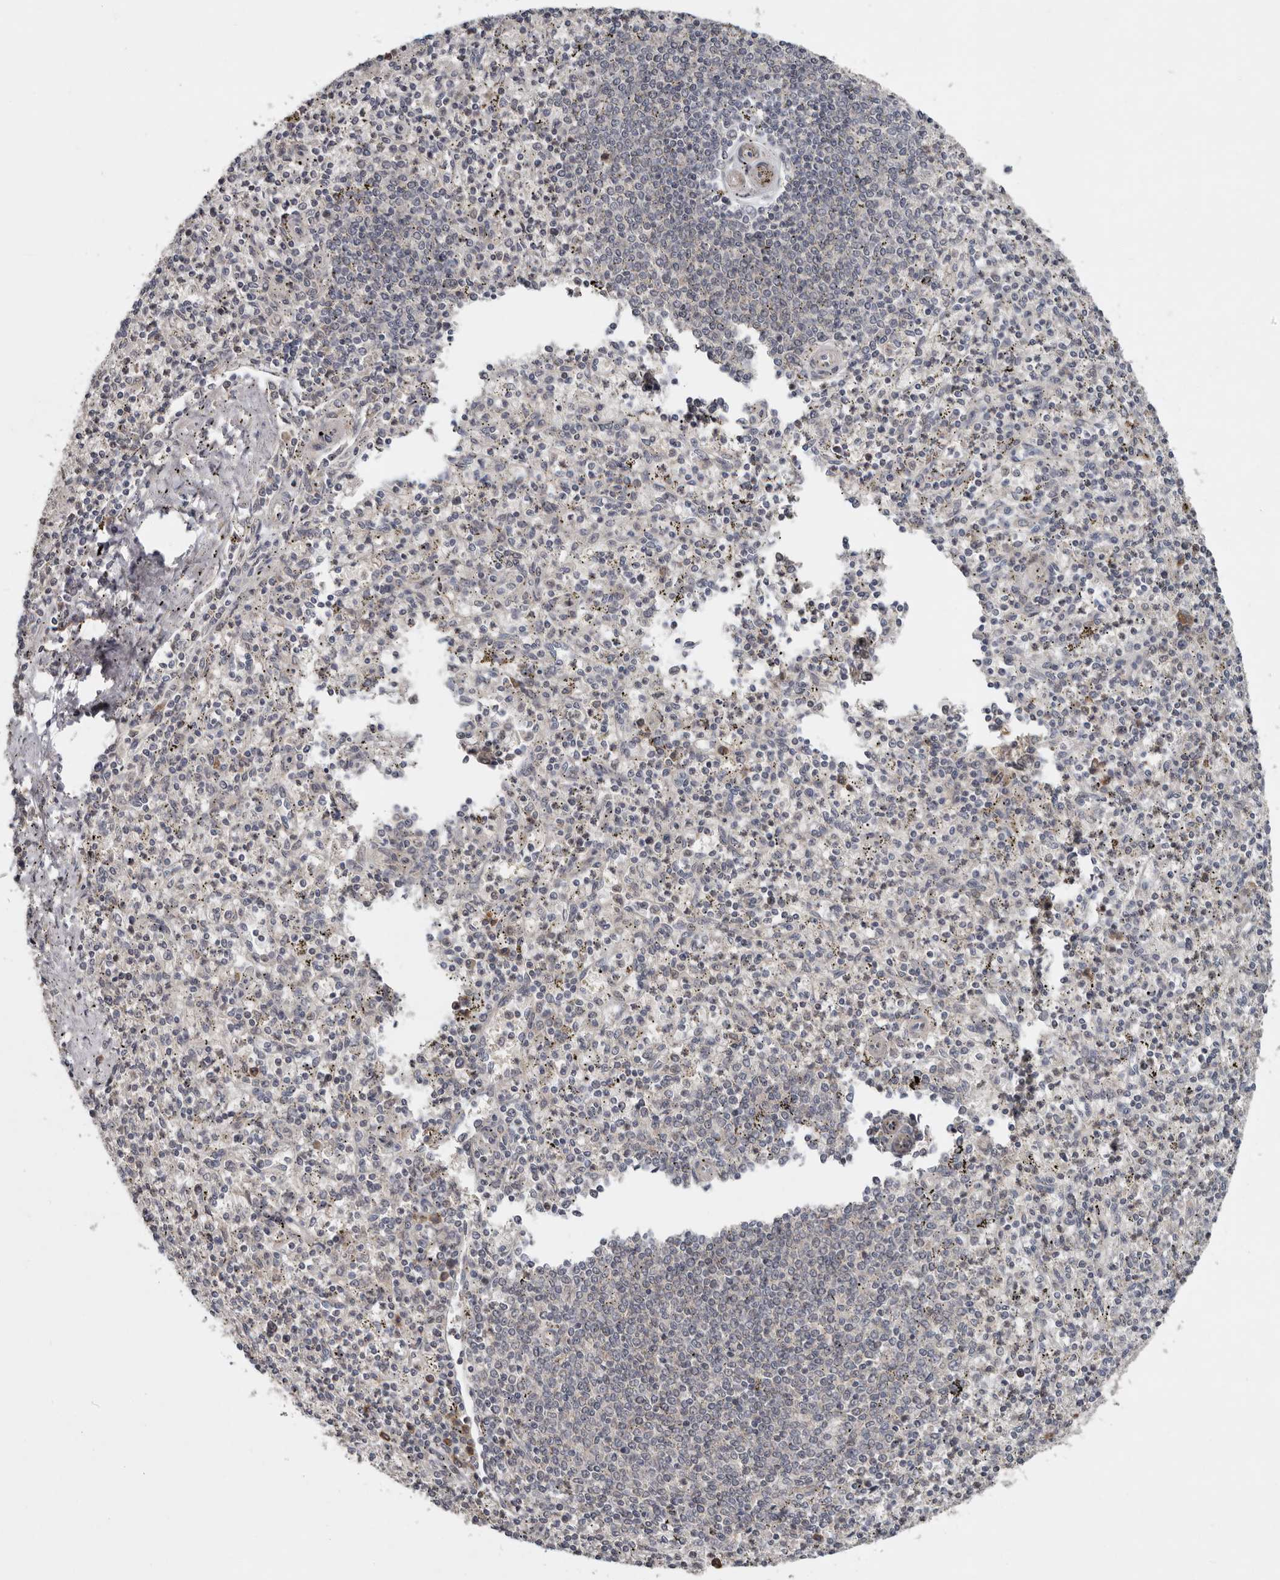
{"staining": {"intensity": "negative", "quantity": "none", "location": "none"}, "tissue": "spleen", "cell_type": "Cells in red pulp", "image_type": "normal", "snomed": [{"axis": "morphology", "description": "Normal tissue, NOS"}, {"axis": "topography", "description": "Spleen"}], "caption": "There is no significant expression in cells in red pulp of spleen. Brightfield microscopy of immunohistochemistry stained with DAB (brown) and hematoxylin (blue), captured at high magnification.", "gene": "CHML", "patient": {"sex": "male", "age": 72}}